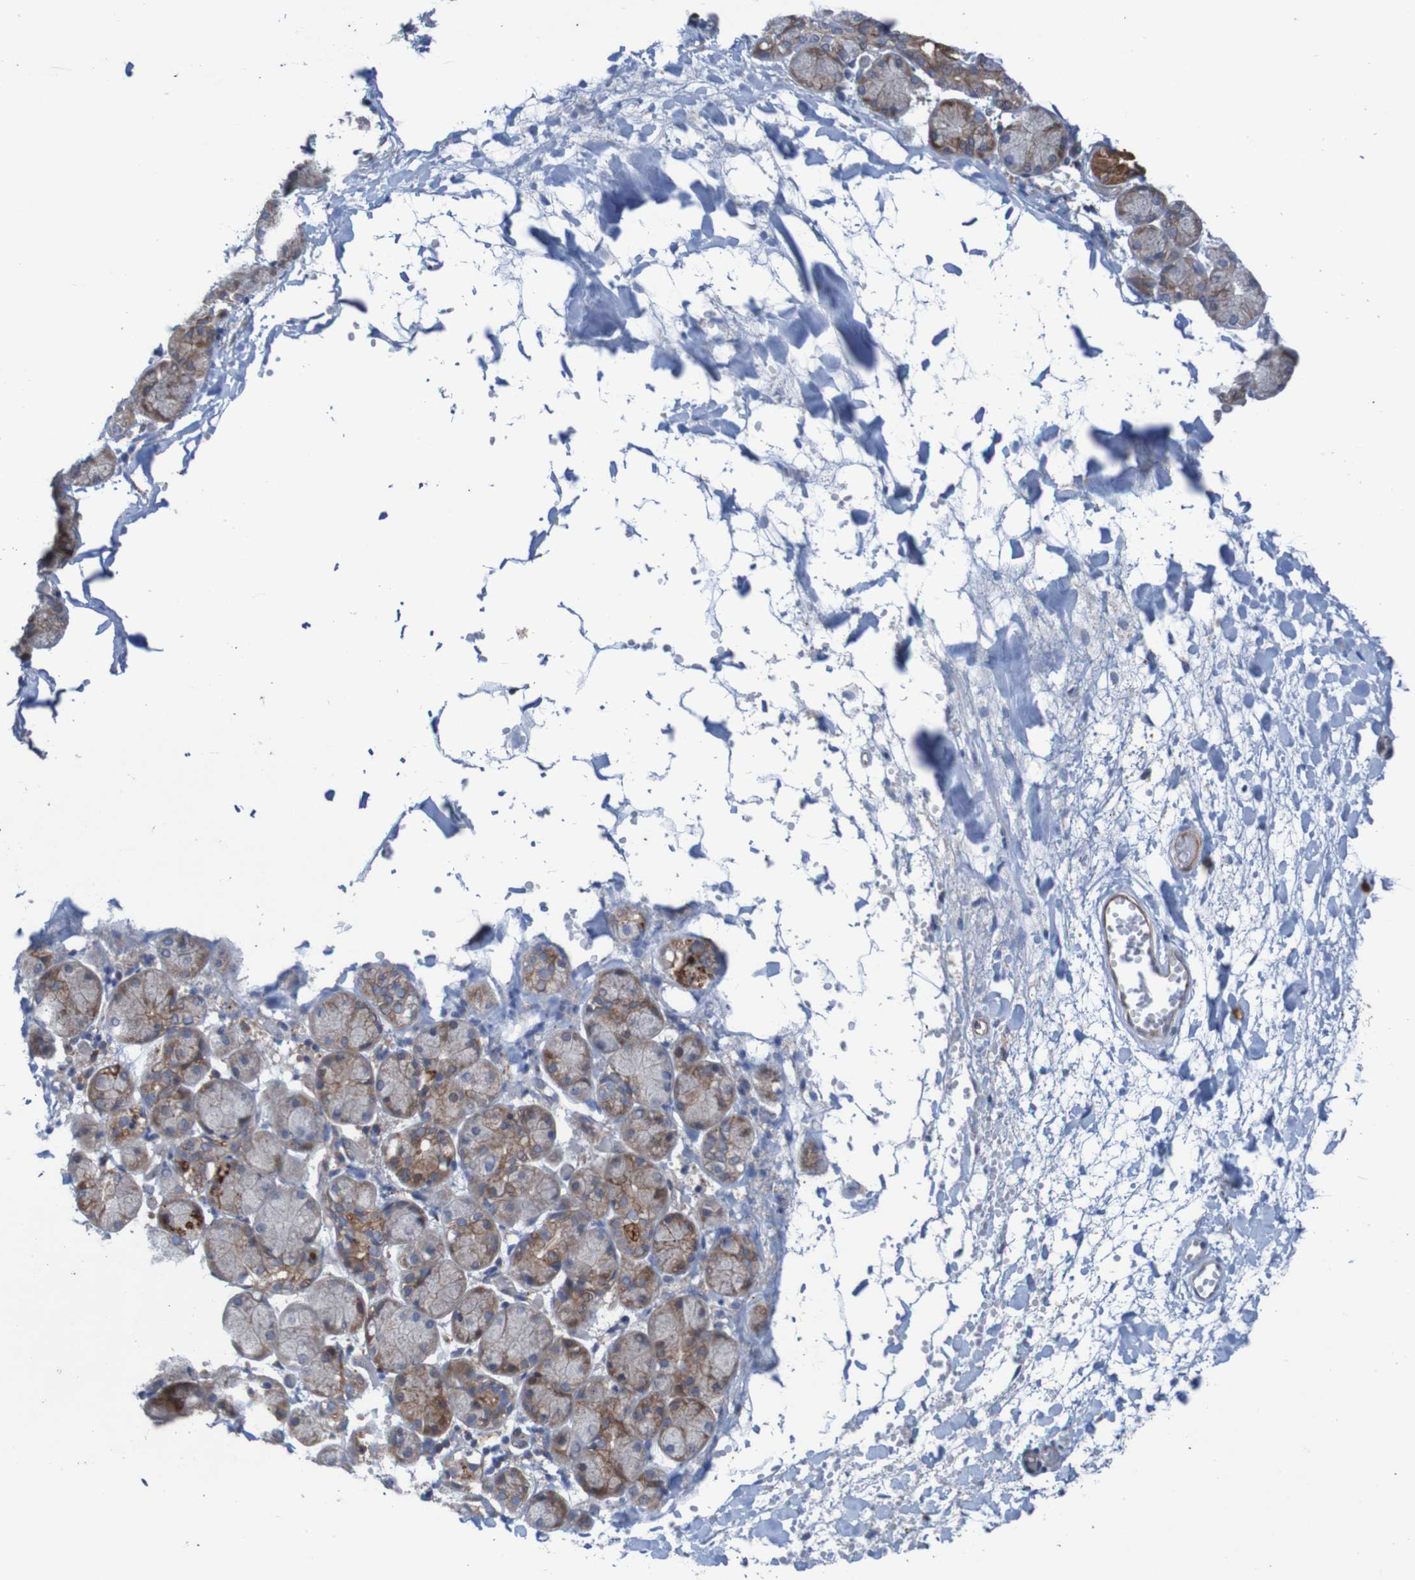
{"staining": {"intensity": "strong", "quantity": "25%-75%", "location": "cytoplasmic/membranous"}, "tissue": "salivary gland", "cell_type": "Glandular cells", "image_type": "normal", "snomed": [{"axis": "morphology", "description": "Normal tissue, NOS"}, {"axis": "topography", "description": "Salivary gland"}], "caption": "Benign salivary gland shows strong cytoplasmic/membranous expression in approximately 25%-75% of glandular cells The protein is shown in brown color, while the nuclei are stained blue..", "gene": "ANGPT4", "patient": {"sex": "female", "age": 24}}